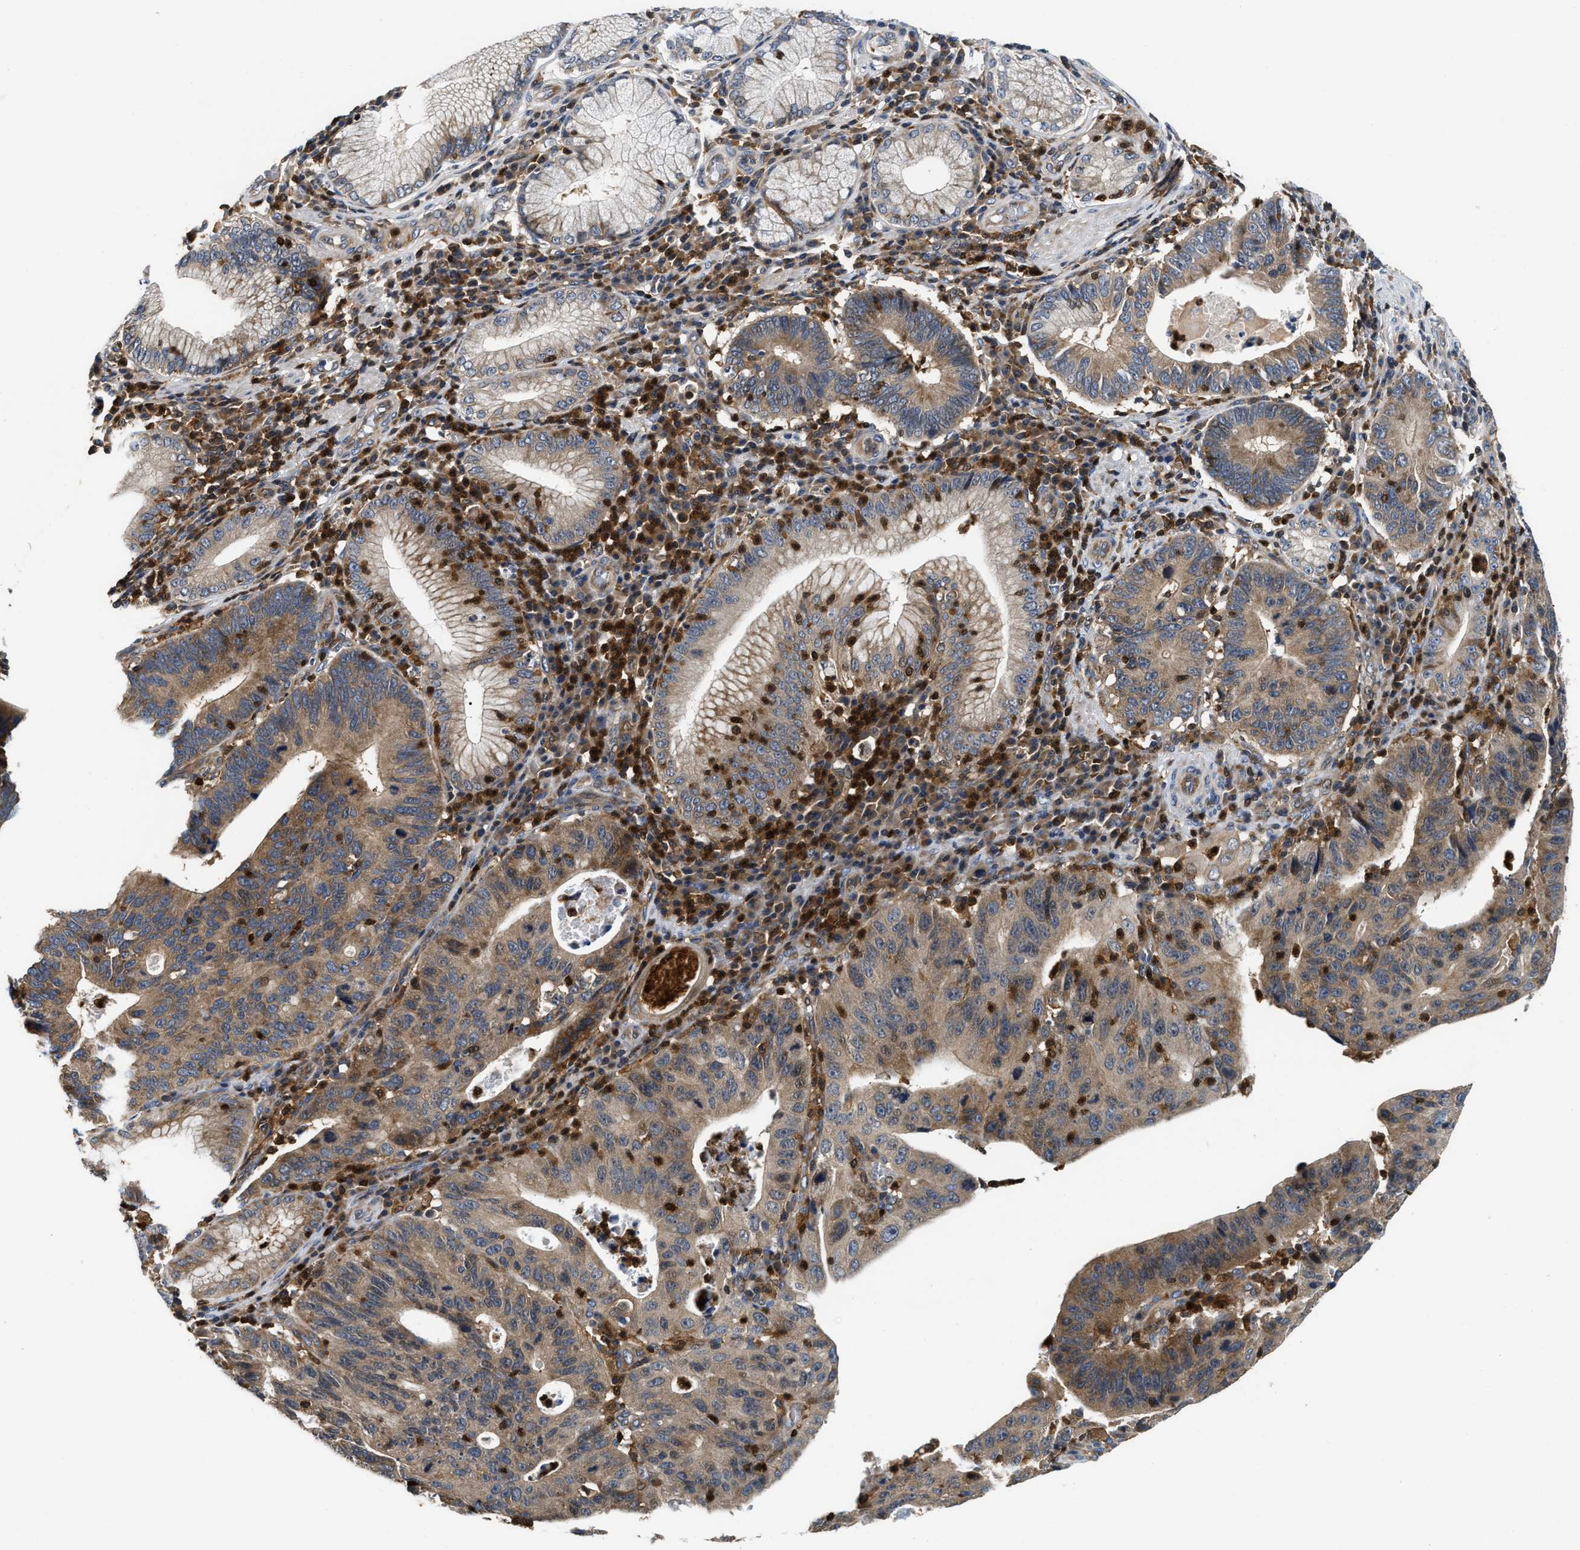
{"staining": {"intensity": "moderate", "quantity": "25%-75%", "location": "cytoplasmic/membranous"}, "tissue": "stomach cancer", "cell_type": "Tumor cells", "image_type": "cancer", "snomed": [{"axis": "morphology", "description": "Adenocarcinoma, NOS"}, {"axis": "topography", "description": "Stomach"}], "caption": "Immunohistochemical staining of stomach cancer demonstrates moderate cytoplasmic/membranous protein expression in about 25%-75% of tumor cells.", "gene": "OSTF1", "patient": {"sex": "male", "age": 59}}